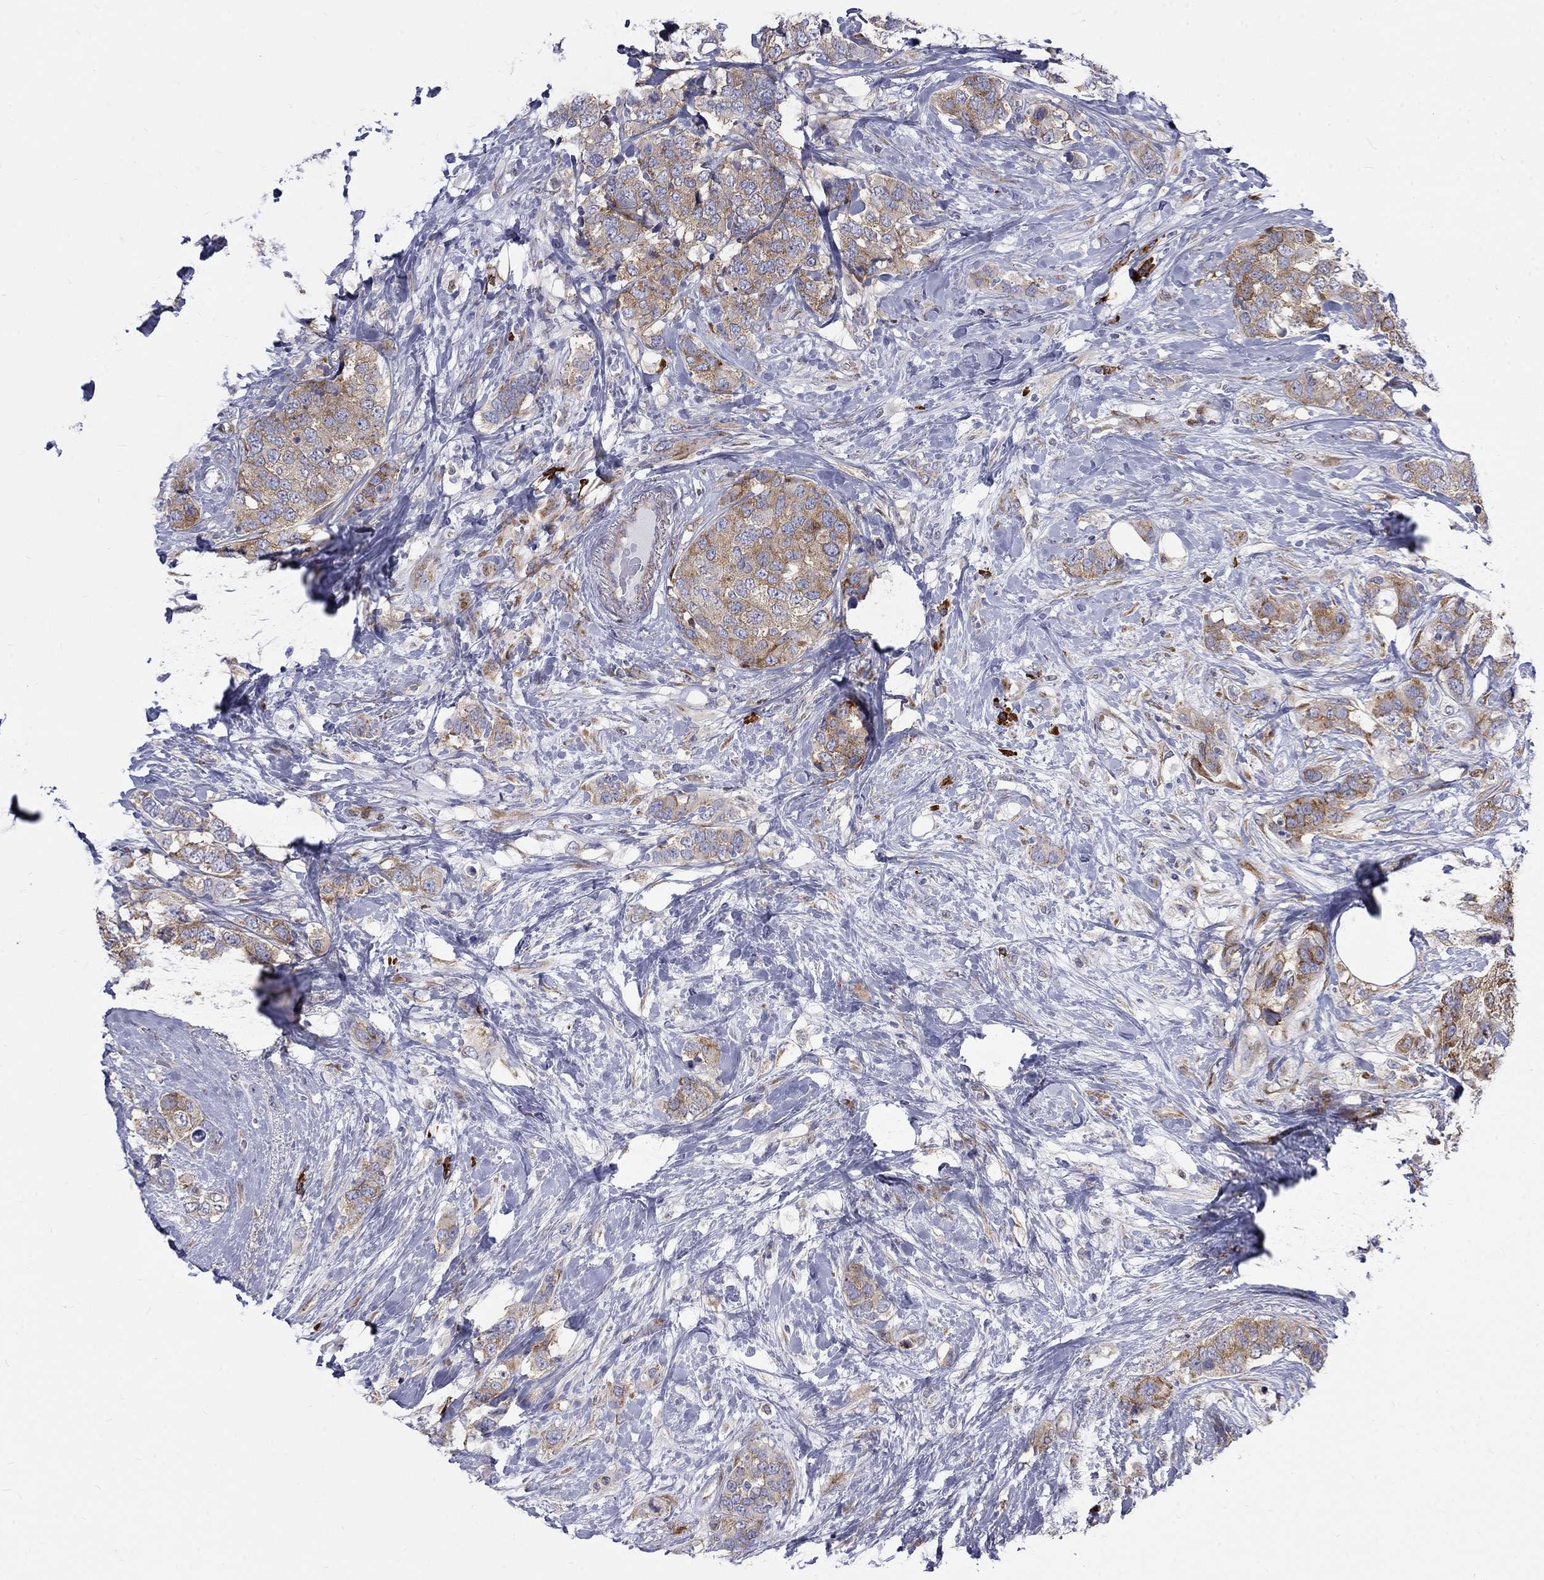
{"staining": {"intensity": "moderate", "quantity": "25%-75%", "location": "cytoplasmic/membranous"}, "tissue": "breast cancer", "cell_type": "Tumor cells", "image_type": "cancer", "snomed": [{"axis": "morphology", "description": "Lobular carcinoma"}, {"axis": "topography", "description": "Breast"}], "caption": "Protein expression analysis of human breast lobular carcinoma reveals moderate cytoplasmic/membranous expression in about 25%-75% of tumor cells. (Stains: DAB (3,3'-diaminobenzidine) in brown, nuclei in blue, Microscopy: brightfield microscopy at high magnification).", "gene": "PABPC4", "patient": {"sex": "female", "age": 59}}